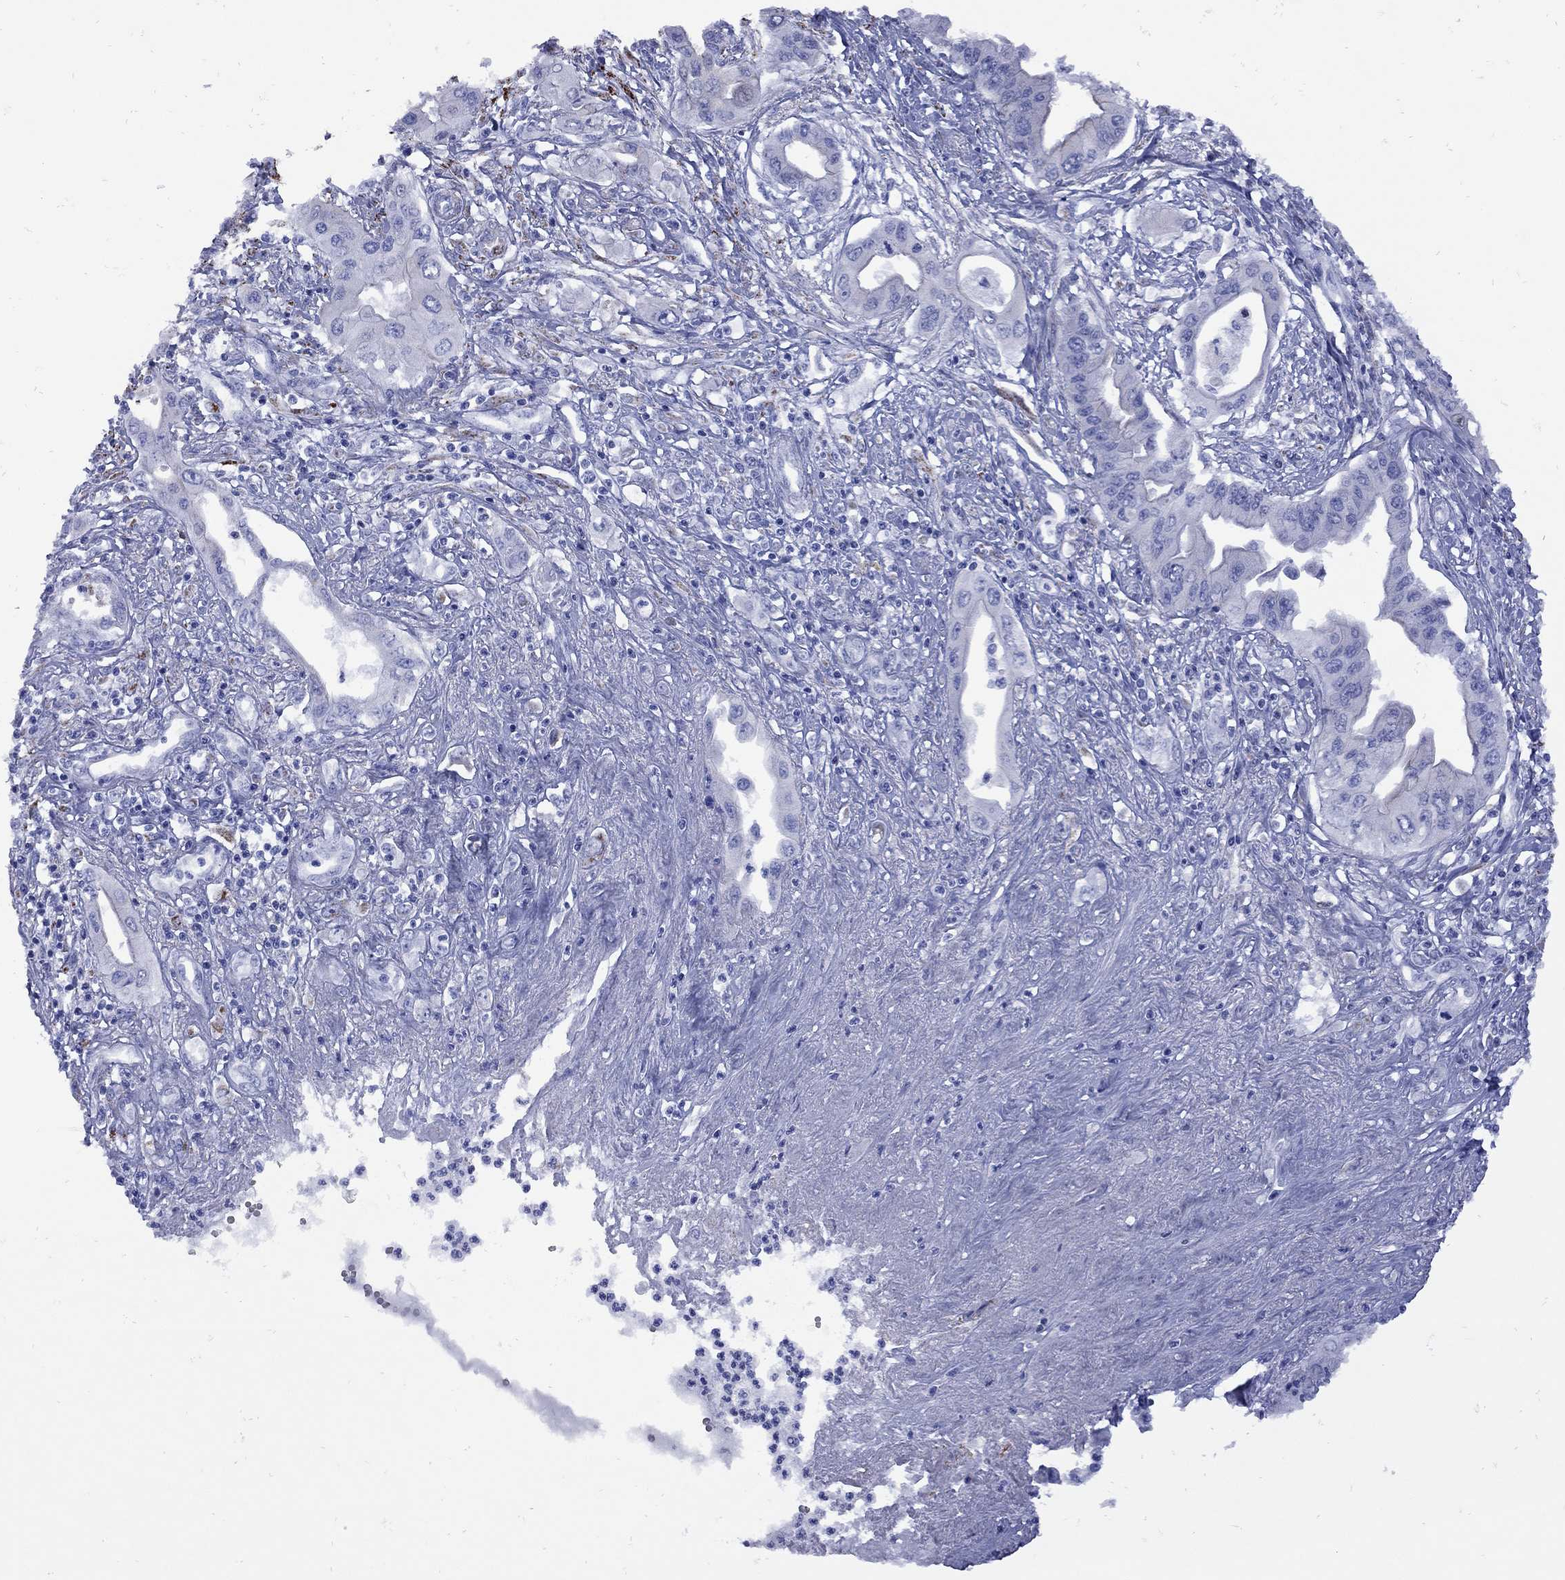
{"staining": {"intensity": "negative", "quantity": "none", "location": "none"}, "tissue": "pancreatic cancer", "cell_type": "Tumor cells", "image_type": "cancer", "snomed": [{"axis": "morphology", "description": "Adenocarcinoma, NOS"}, {"axis": "topography", "description": "Pancreas"}], "caption": "There is no significant expression in tumor cells of pancreatic adenocarcinoma.", "gene": "SESTD1", "patient": {"sex": "female", "age": 62}}